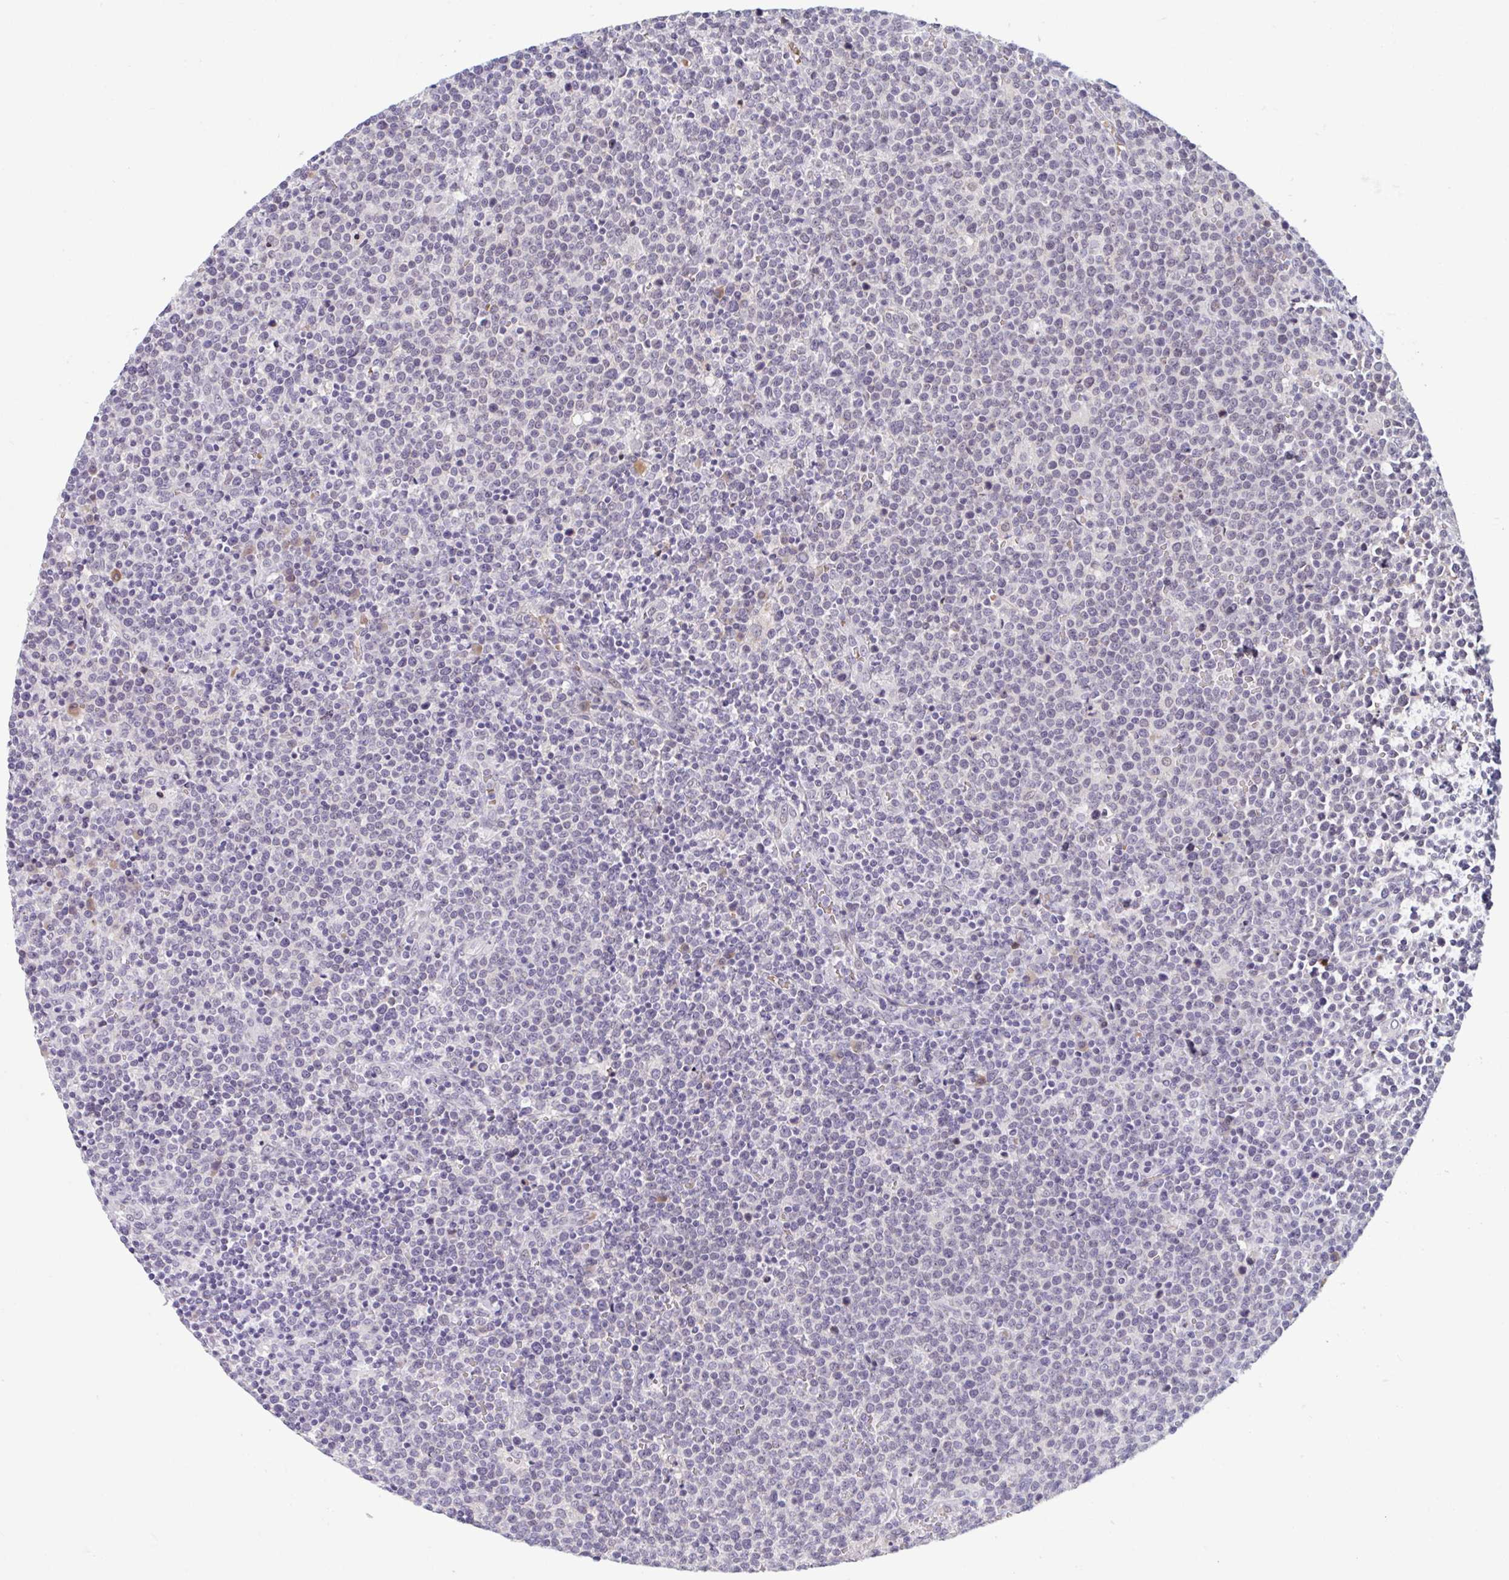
{"staining": {"intensity": "negative", "quantity": "none", "location": "none"}, "tissue": "lymphoma", "cell_type": "Tumor cells", "image_type": "cancer", "snomed": [{"axis": "morphology", "description": "Malignant lymphoma, non-Hodgkin's type, High grade"}, {"axis": "topography", "description": "Lymph node"}], "caption": "An immunohistochemistry image of malignant lymphoma, non-Hodgkin's type (high-grade) is shown. There is no staining in tumor cells of malignant lymphoma, non-Hodgkin's type (high-grade). Brightfield microscopy of immunohistochemistry stained with DAB (3,3'-diaminobenzidine) (brown) and hematoxylin (blue), captured at high magnification.", "gene": "CNGB3", "patient": {"sex": "male", "age": 61}}